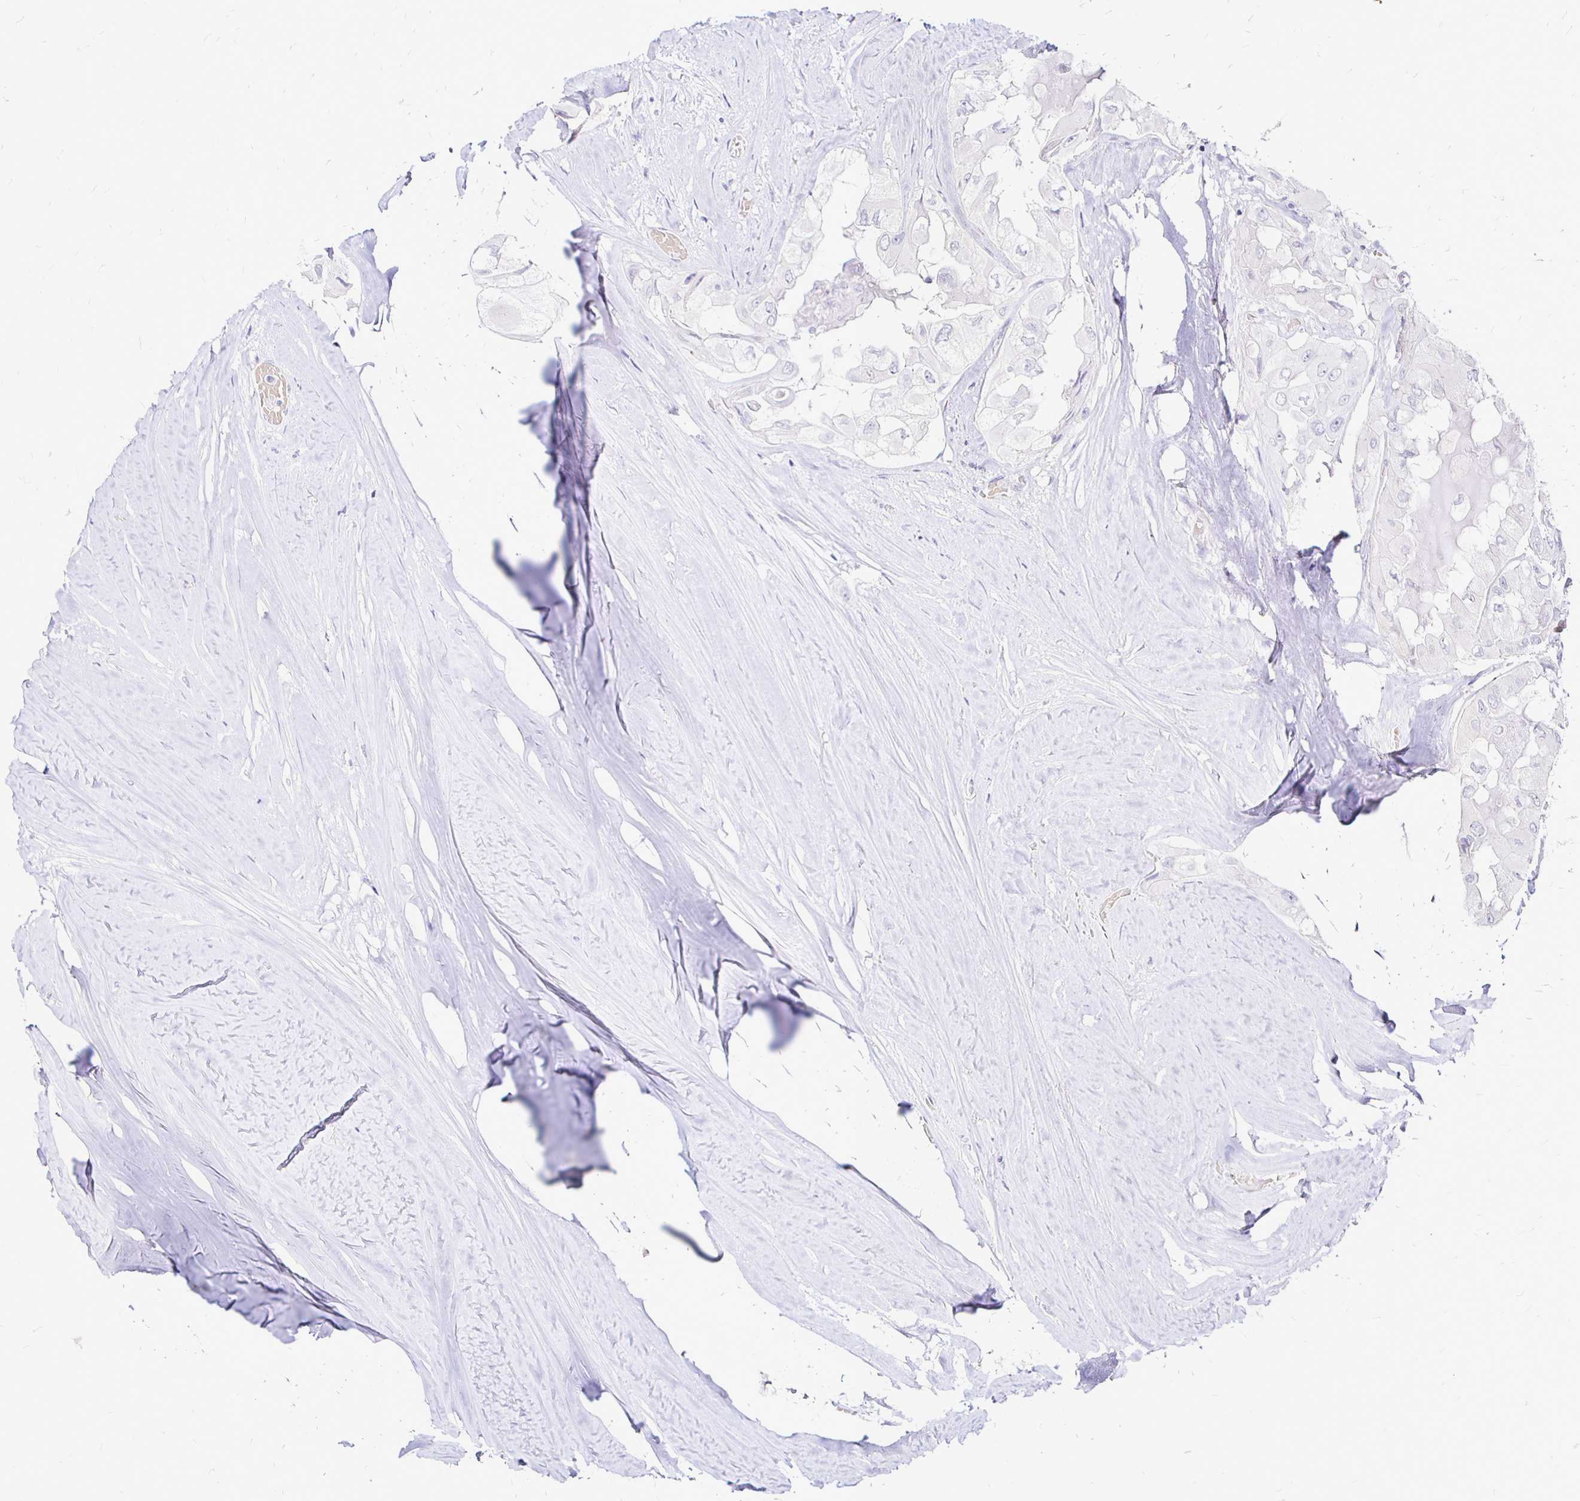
{"staining": {"intensity": "negative", "quantity": "none", "location": "none"}, "tissue": "thyroid cancer", "cell_type": "Tumor cells", "image_type": "cancer", "snomed": [{"axis": "morphology", "description": "Normal tissue, NOS"}, {"axis": "morphology", "description": "Papillary adenocarcinoma, NOS"}, {"axis": "topography", "description": "Thyroid gland"}], "caption": "Protein analysis of papillary adenocarcinoma (thyroid) demonstrates no significant expression in tumor cells. (Brightfield microscopy of DAB immunohistochemistry at high magnification).", "gene": "IRGC", "patient": {"sex": "female", "age": 59}}